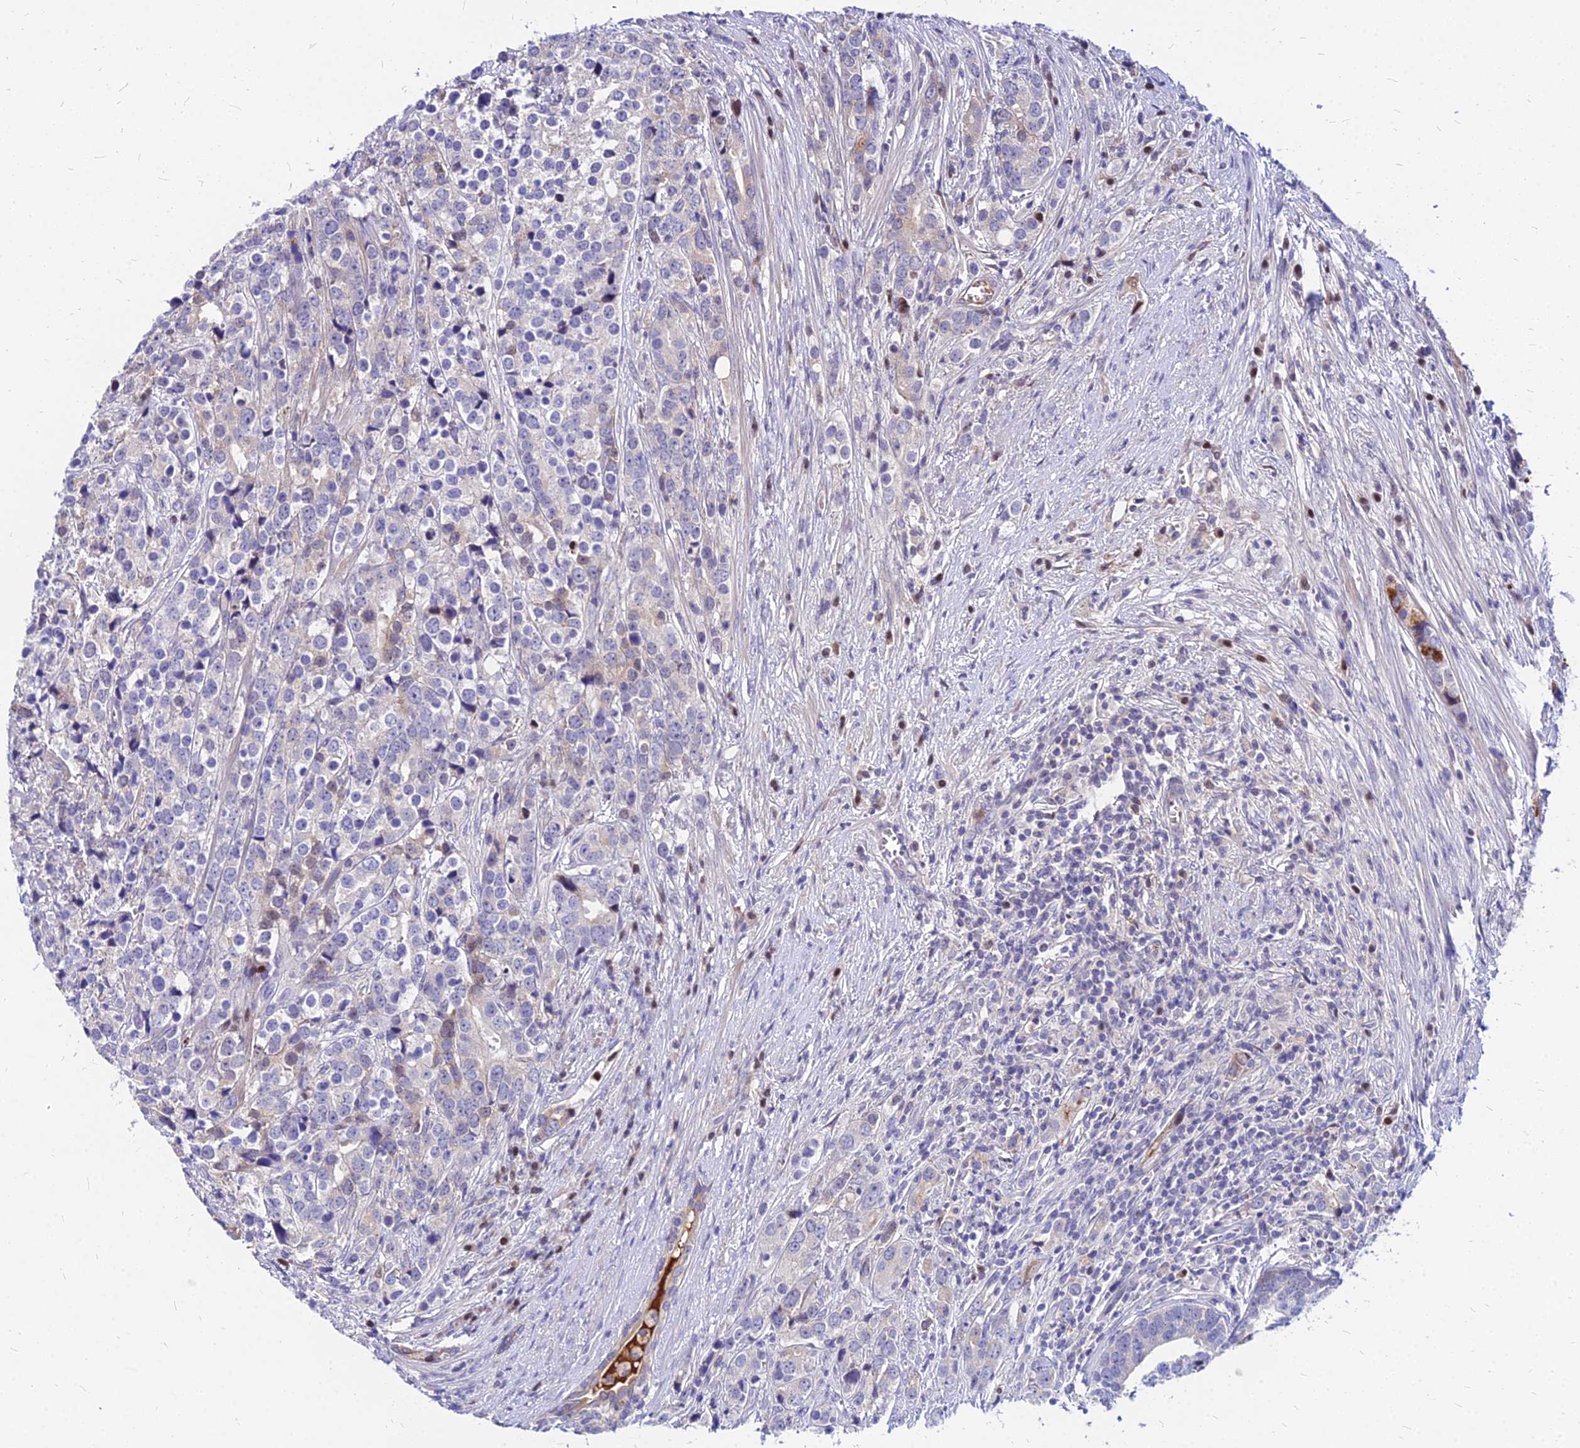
{"staining": {"intensity": "negative", "quantity": "none", "location": "none"}, "tissue": "prostate cancer", "cell_type": "Tumor cells", "image_type": "cancer", "snomed": [{"axis": "morphology", "description": "Adenocarcinoma, High grade"}, {"axis": "topography", "description": "Prostate"}], "caption": "Prostate cancer (adenocarcinoma (high-grade)) stained for a protein using immunohistochemistry (IHC) displays no staining tumor cells.", "gene": "ACSM6", "patient": {"sex": "male", "age": 71}}